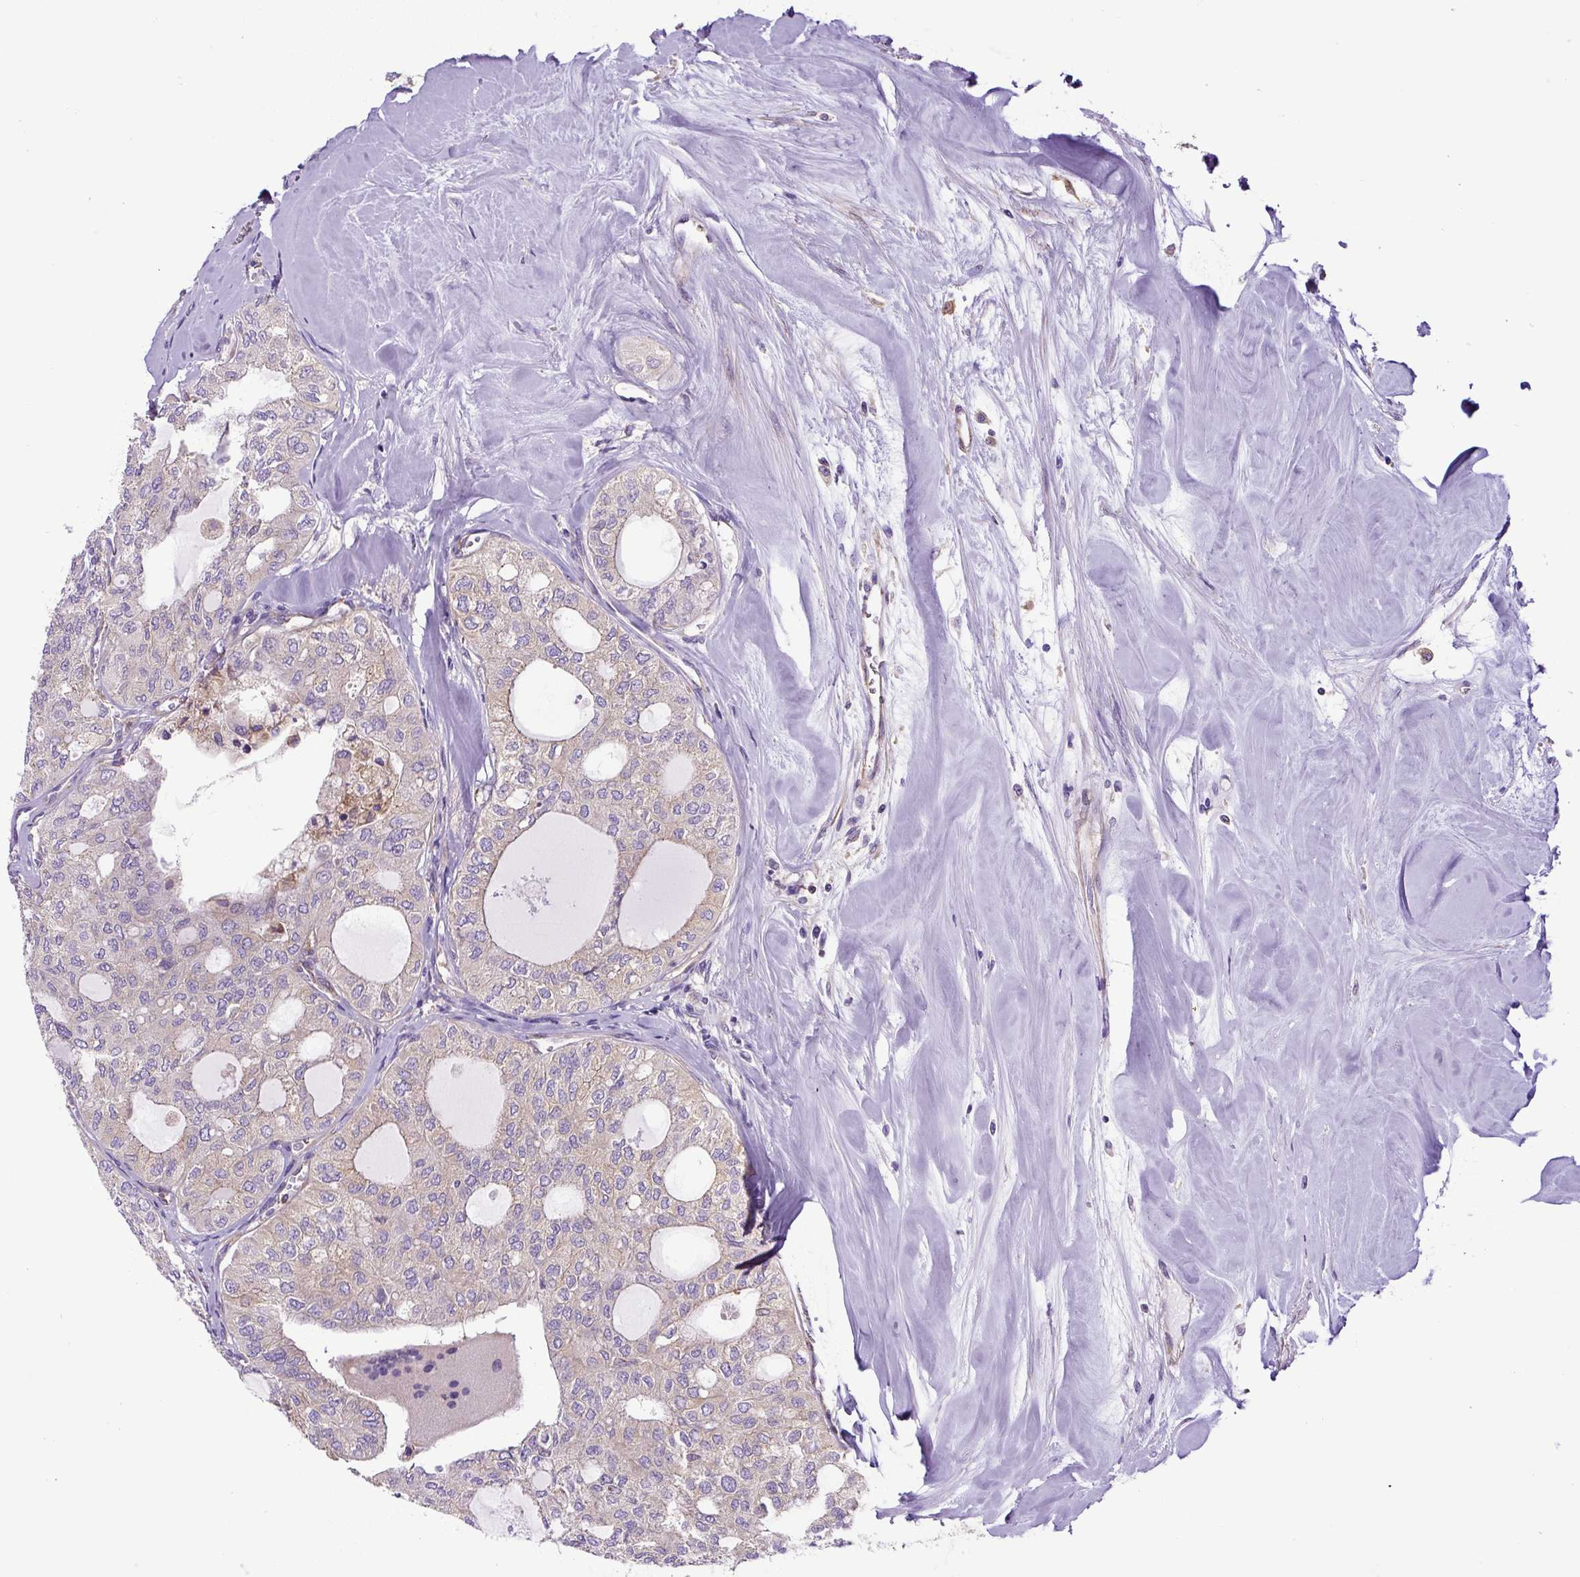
{"staining": {"intensity": "negative", "quantity": "none", "location": "none"}, "tissue": "thyroid cancer", "cell_type": "Tumor cells", "image_type": "cancer", "snomed": [{"axis": "morphology", "description": "Follicular adenoma carcinoma, NOS"}, {"axis": "topography", "description": "Thyroid gland"}], "caption": "Follicular adenoma carcinoma (thyroid) stained for a protein using IHC displays no positivity tumor cells.", "gene": "DCTN1", "patient": {"sex": "male", "age": 75}}